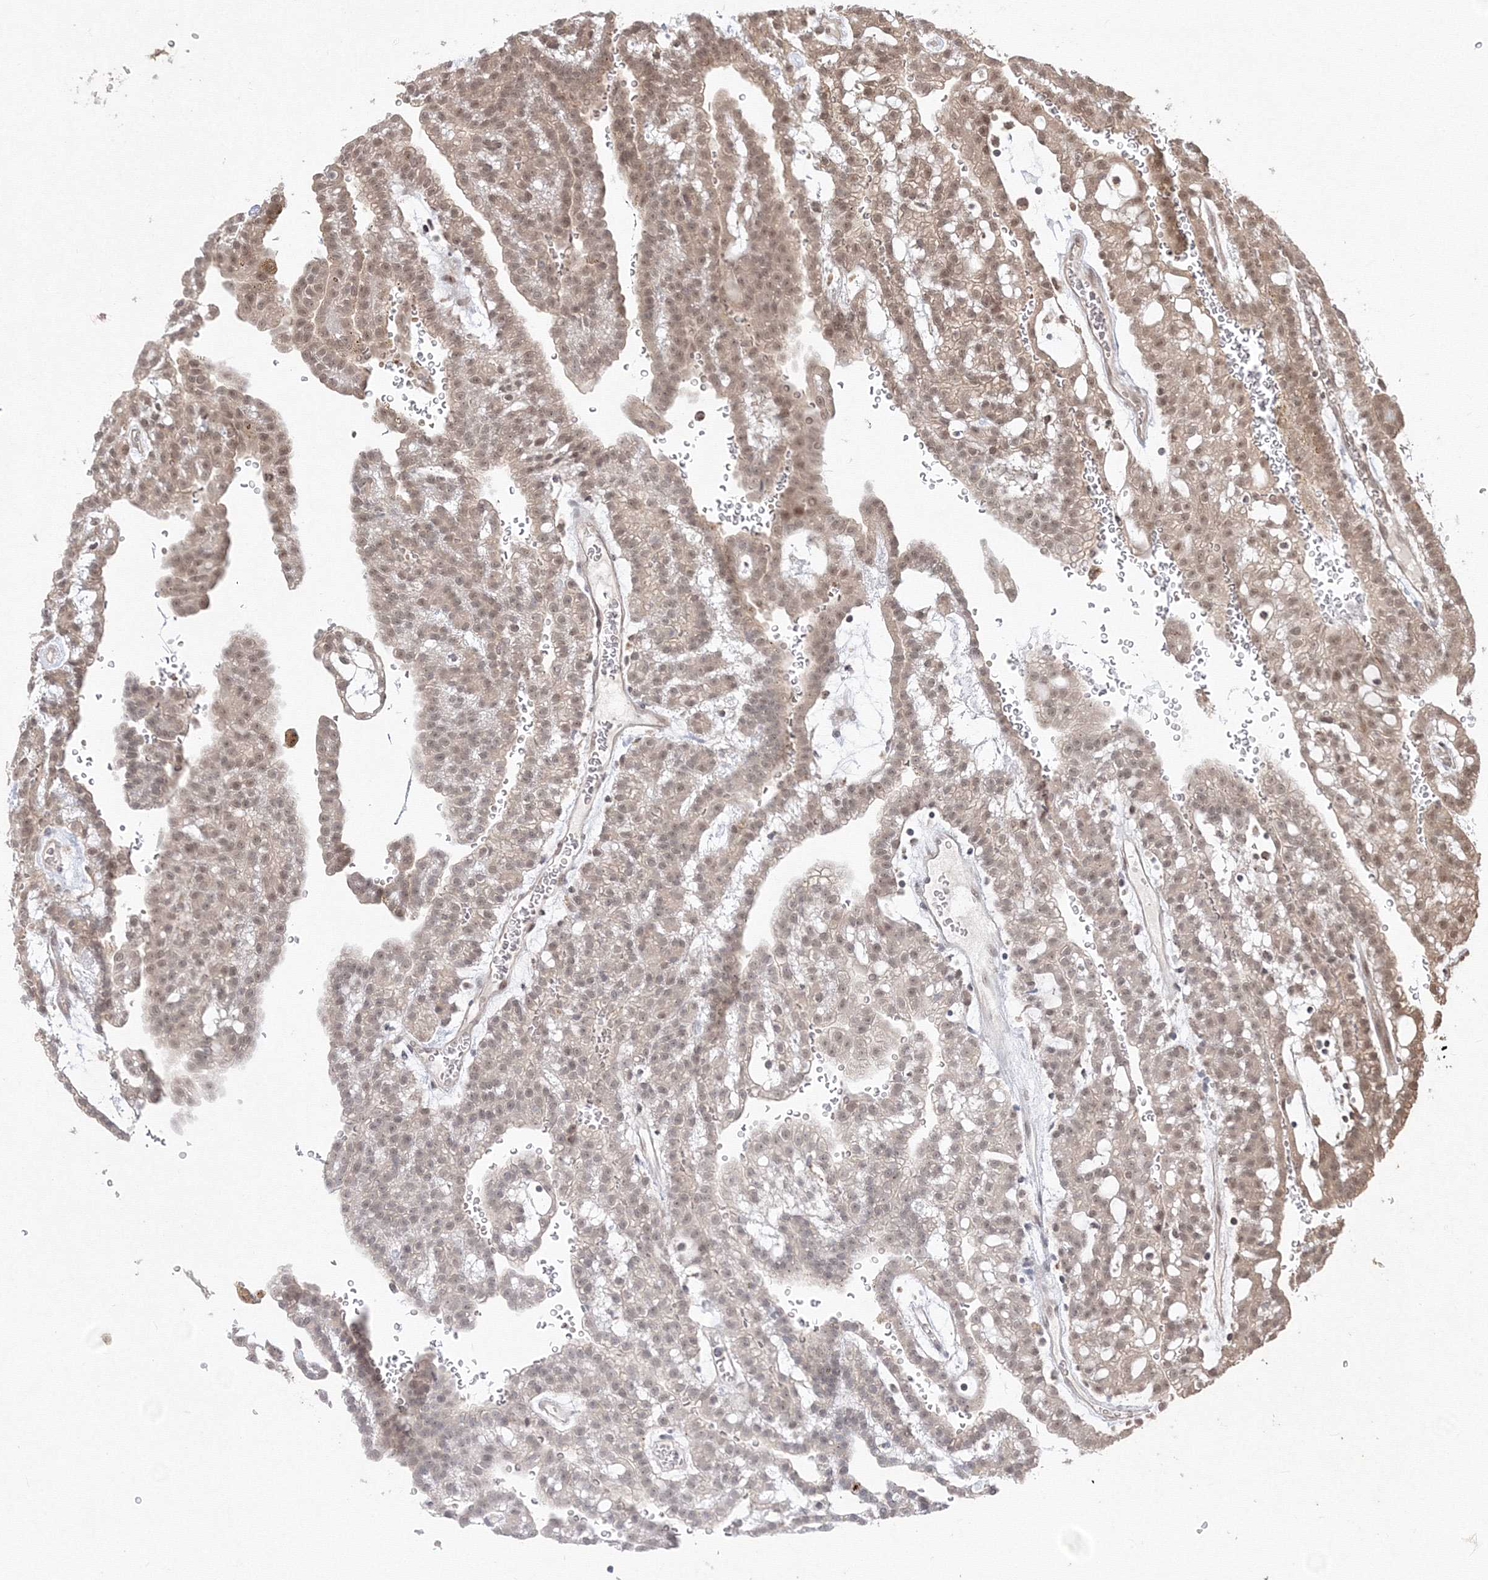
{"staining": {"intensity": "moderate", "quantity": ">75%", "location": "cytoplasmic/membranous,nuclear"}, "tissue": "renal cancer", "cell_type": "Tumor cells", "image_type": "cancer", "snomed": [{"axis": "morphology", "description": "Adenocarcinoma, NOS"}, {"axis": "topography", "description": "Kidney"}], "caption": "Immunohistochemical staining of human renal adenocarcinoma exhibits moderate cytoplasmic/membranous and nuclear protein staining in about >75% of tumor cells.", "gene": "COPS4", "patient": {"sex": "male", "age": 63}}